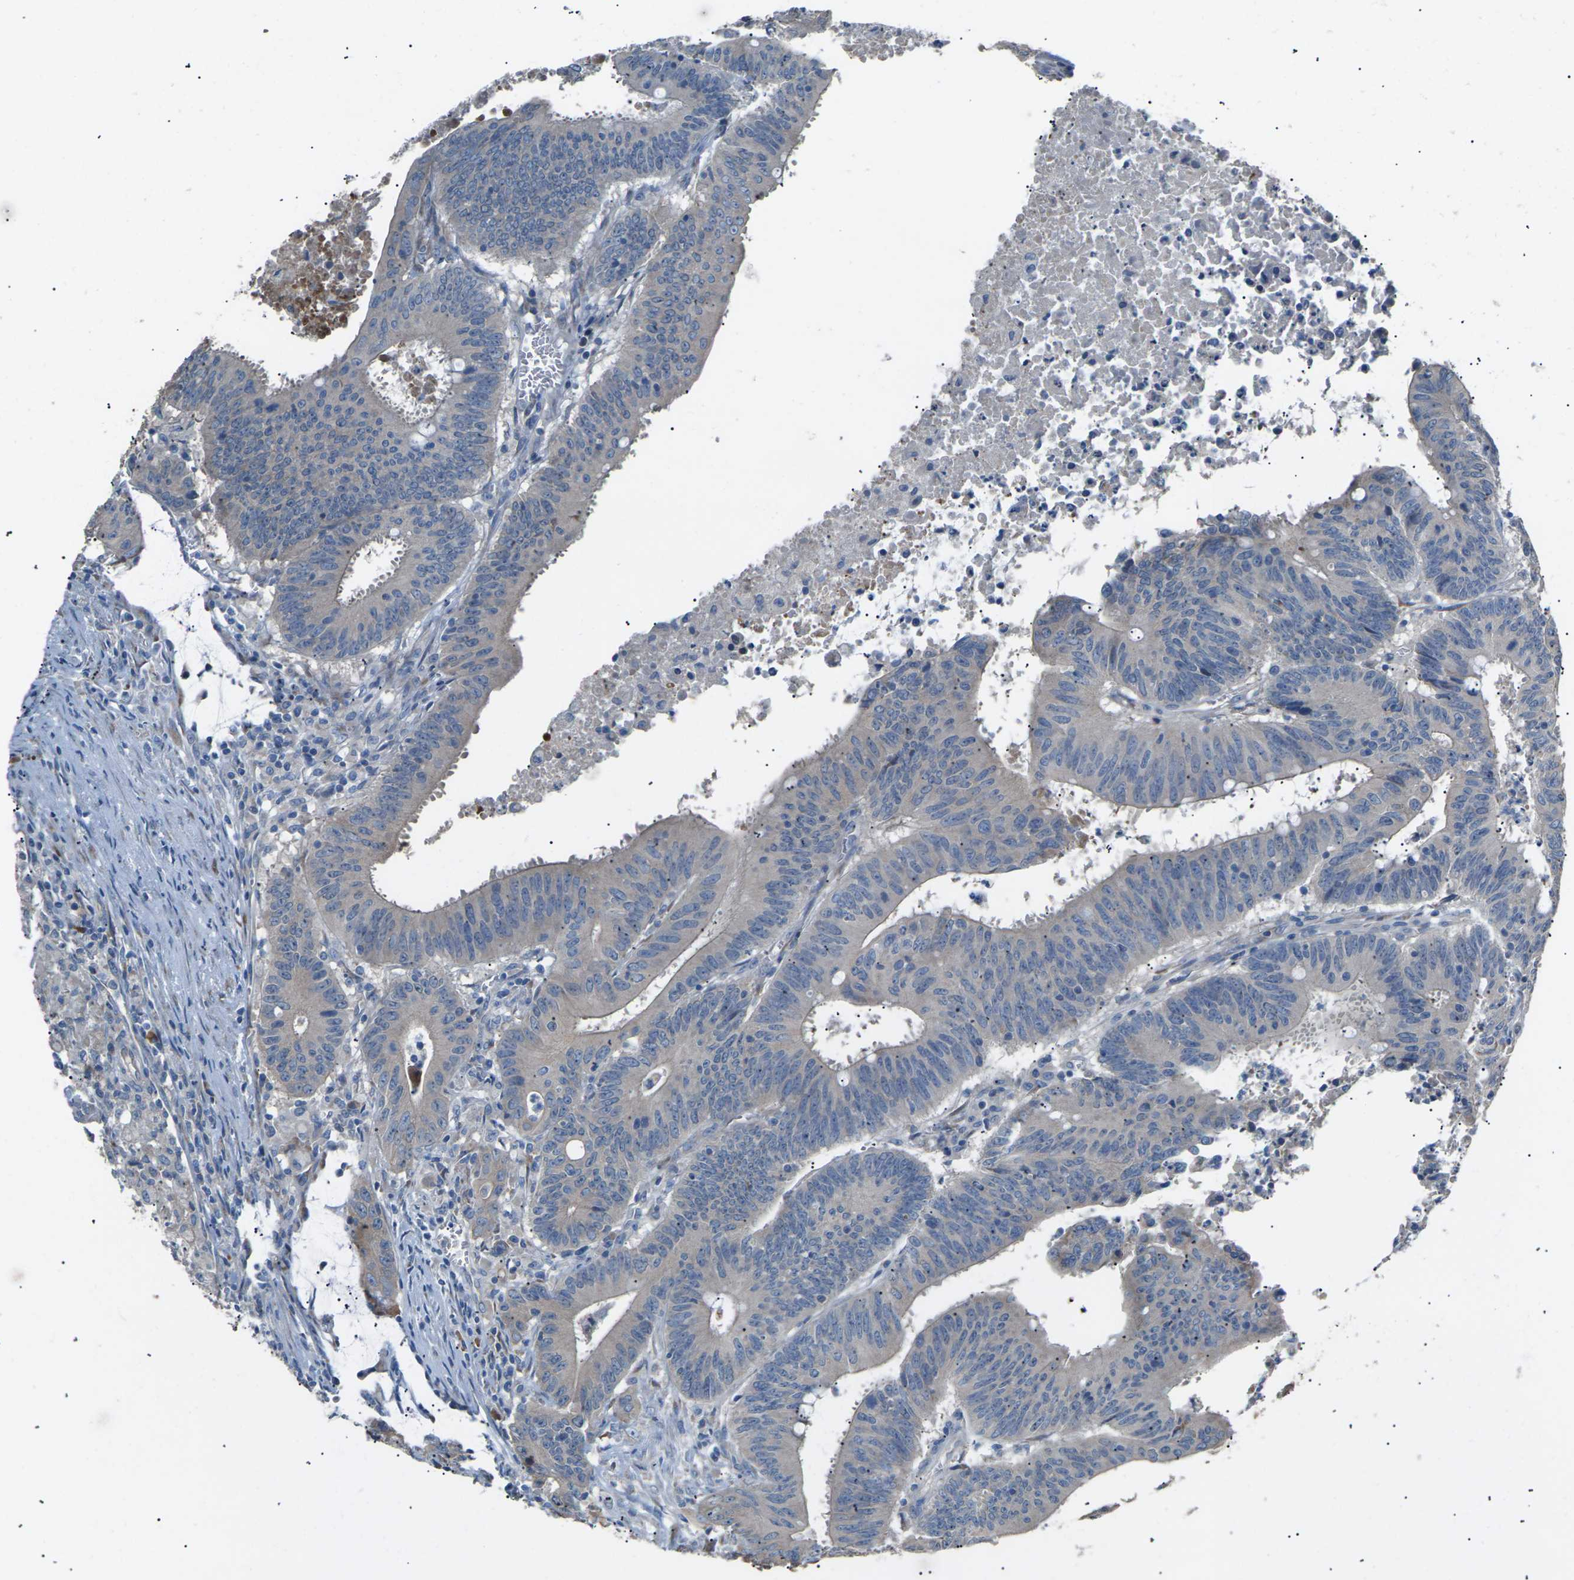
{"staining": {"intensity": "negative", "quantity": "none", "location": "none"}, "tissue": "colorectal cancer", "cell_type": "Tumor cells", "image_type": "cancer", "snomed": [{"axis": "morphology", "description": "Adenocarcinoma, NOS"}, {"axis": "topography", "description": "Colon"}], "caption": "Protein analysis of colorectal cancer shows no significant staining in tumor cells. (Immunohistochemistry, brightfield microscopy, high magnification).", "gene": "KLHDC8B", "patient": {"sex": "male", "age": 45}}